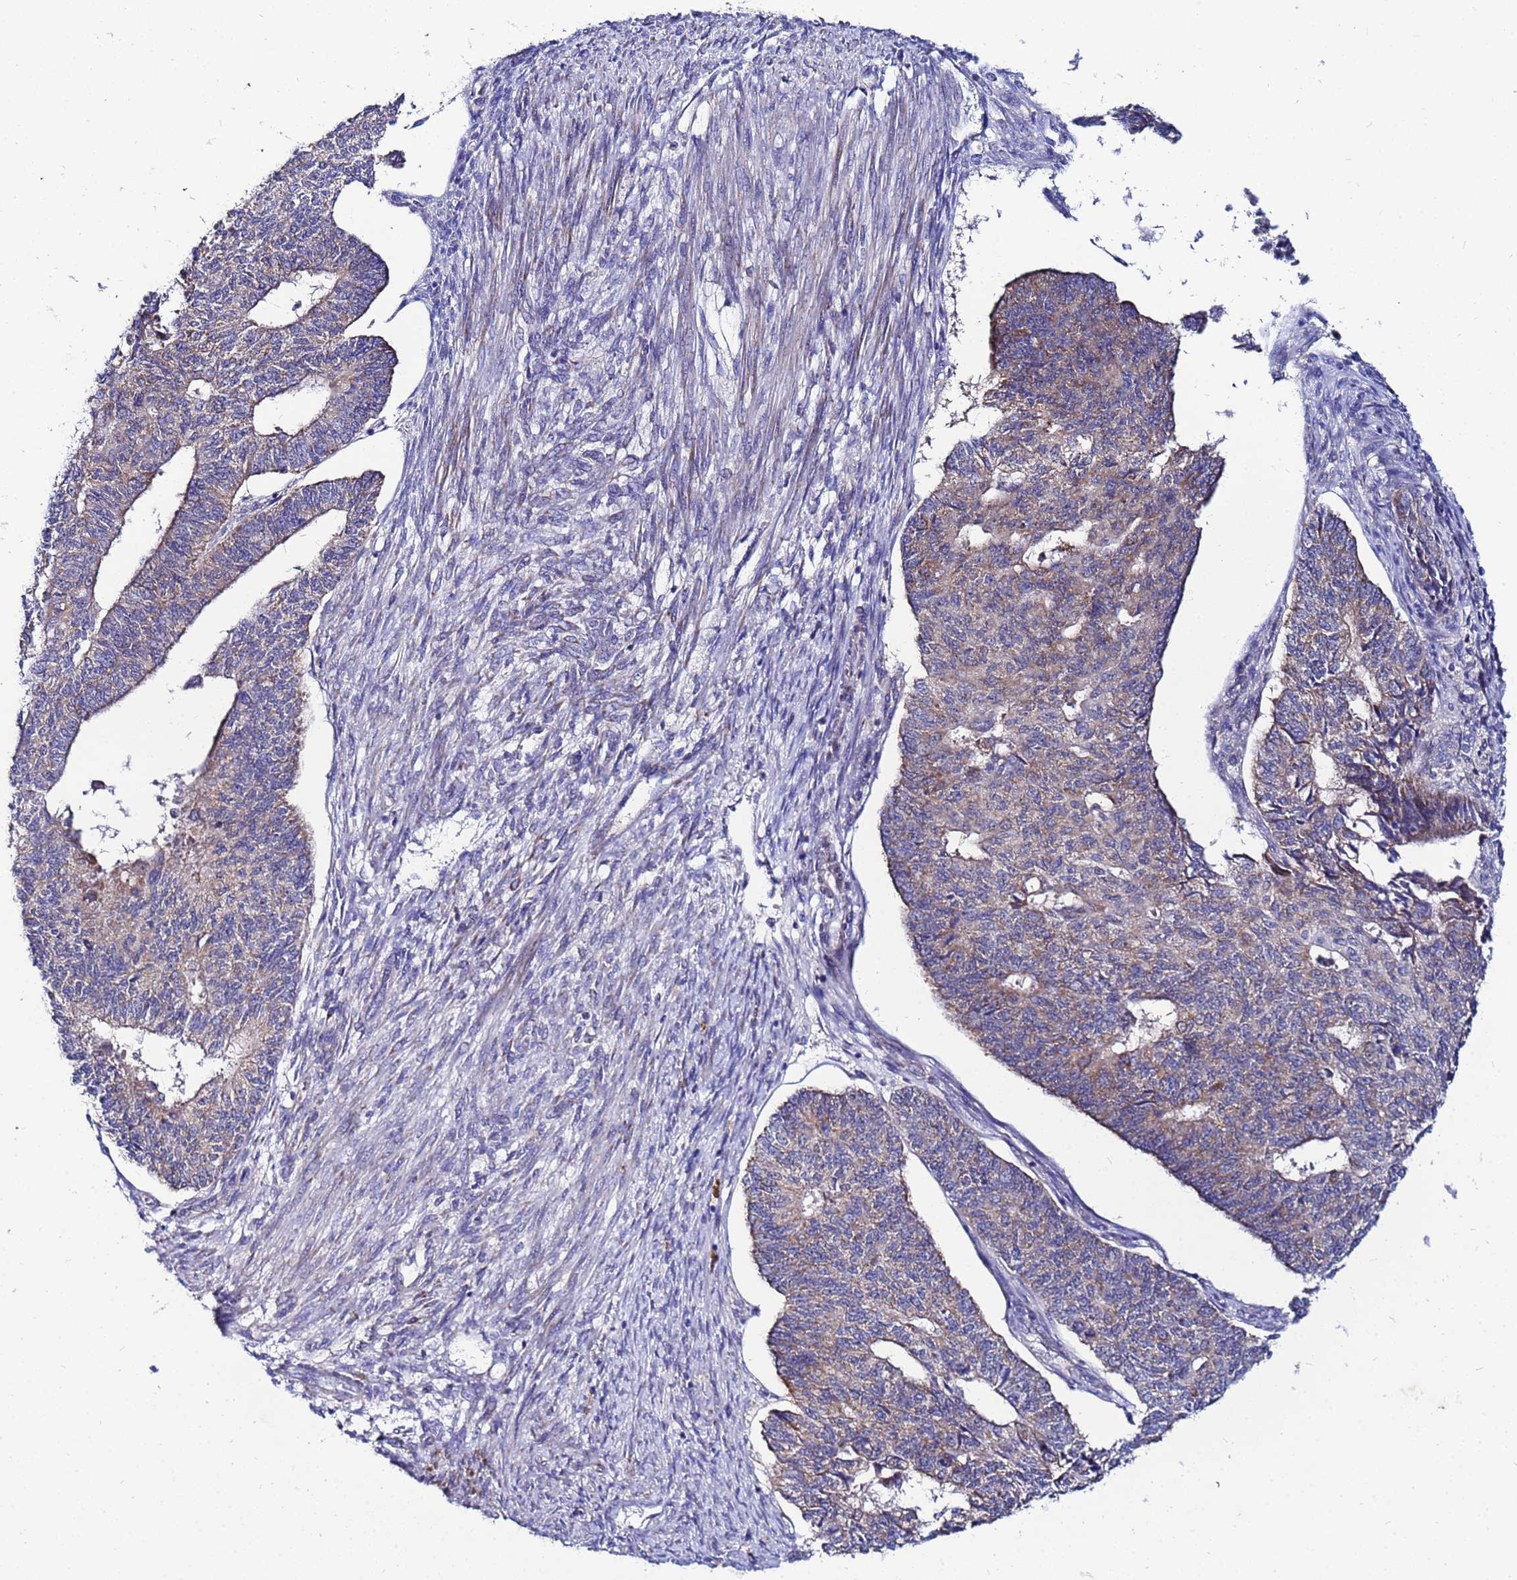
{"staining": {"intensity": "weak", "quantity": "25%-75%", "location": "cytoplasmic/membranous"}, "tissue": "endometrial cancer", "cell_type": "Tumor cells", "image_type": "cancer", "snomed": [{"axis": "morphology", "description": "Adenocarcinoma, NOS"}, {"axis": "topography", "description": "Endometrium"}], "caption": "An immunohistochemistry micrograph of neoplastic tissue is shown. Protein staining in brown shows weak cytoplasmic/membranous positivity in endometrial cancer within tumor cells. Nuclei are stained in blue.", "gene": "FAHD2A", "patient": {"sex": "female", "age": 32}}